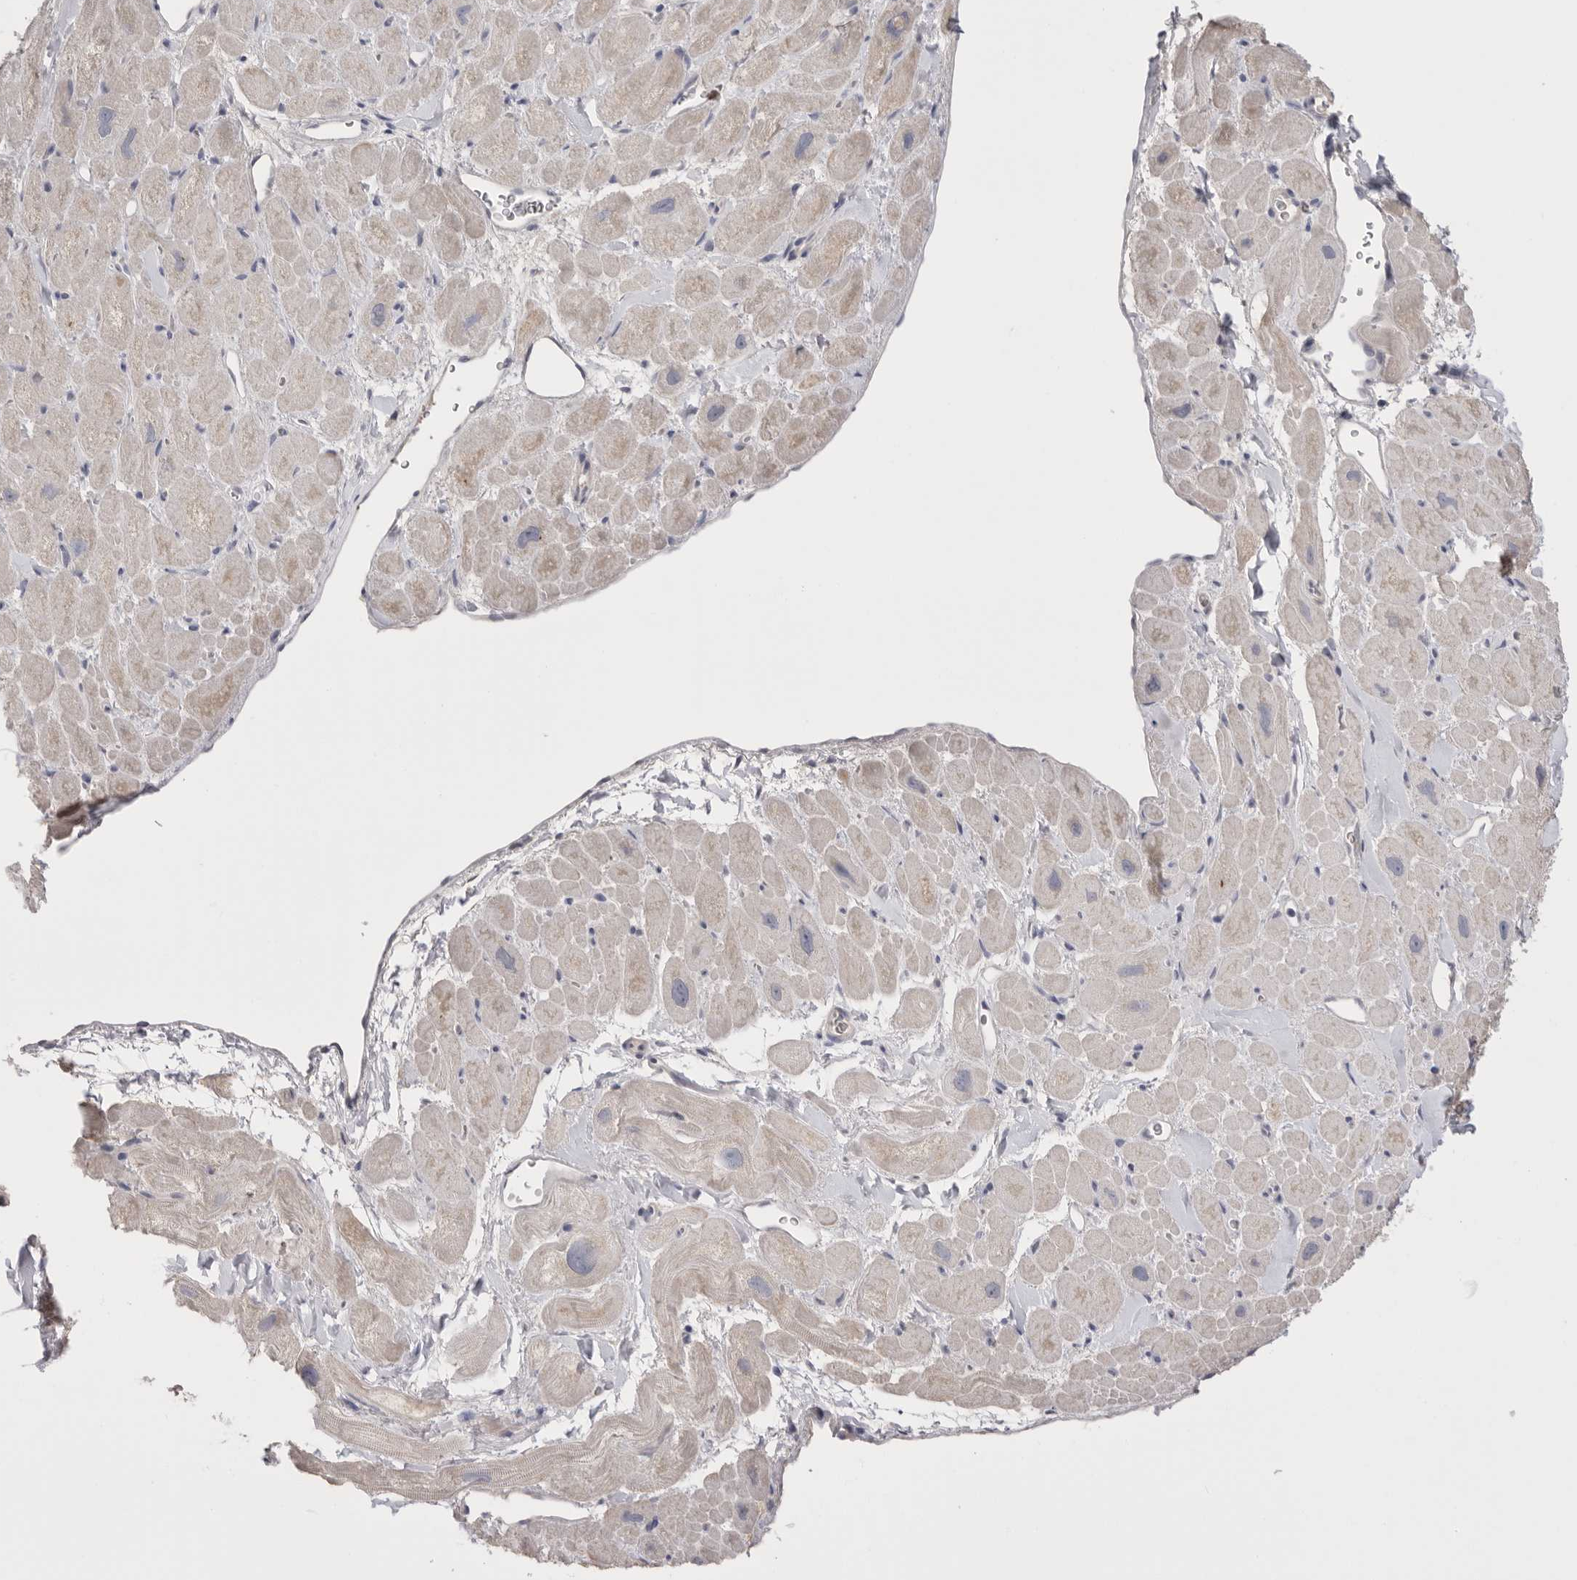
{"staining": {"intensity": "negative", "quantity": "none", "location": "none"}, "tissue": "heart muscle", "cell_type": "Cardiomyocytes", "image_type": "normal", "snomed": [{"axis": "morphology", "description": "Normal tissue, NOS"}, {"axis": "topography", "description": "Heart"}], "caption": "Immunohistochemistry (IHC) of normal heart muscle demonstrates no expression in cardiomyocytes.", "gene": "CCDC126", "patient": {"sex": "male", "age": 49}}